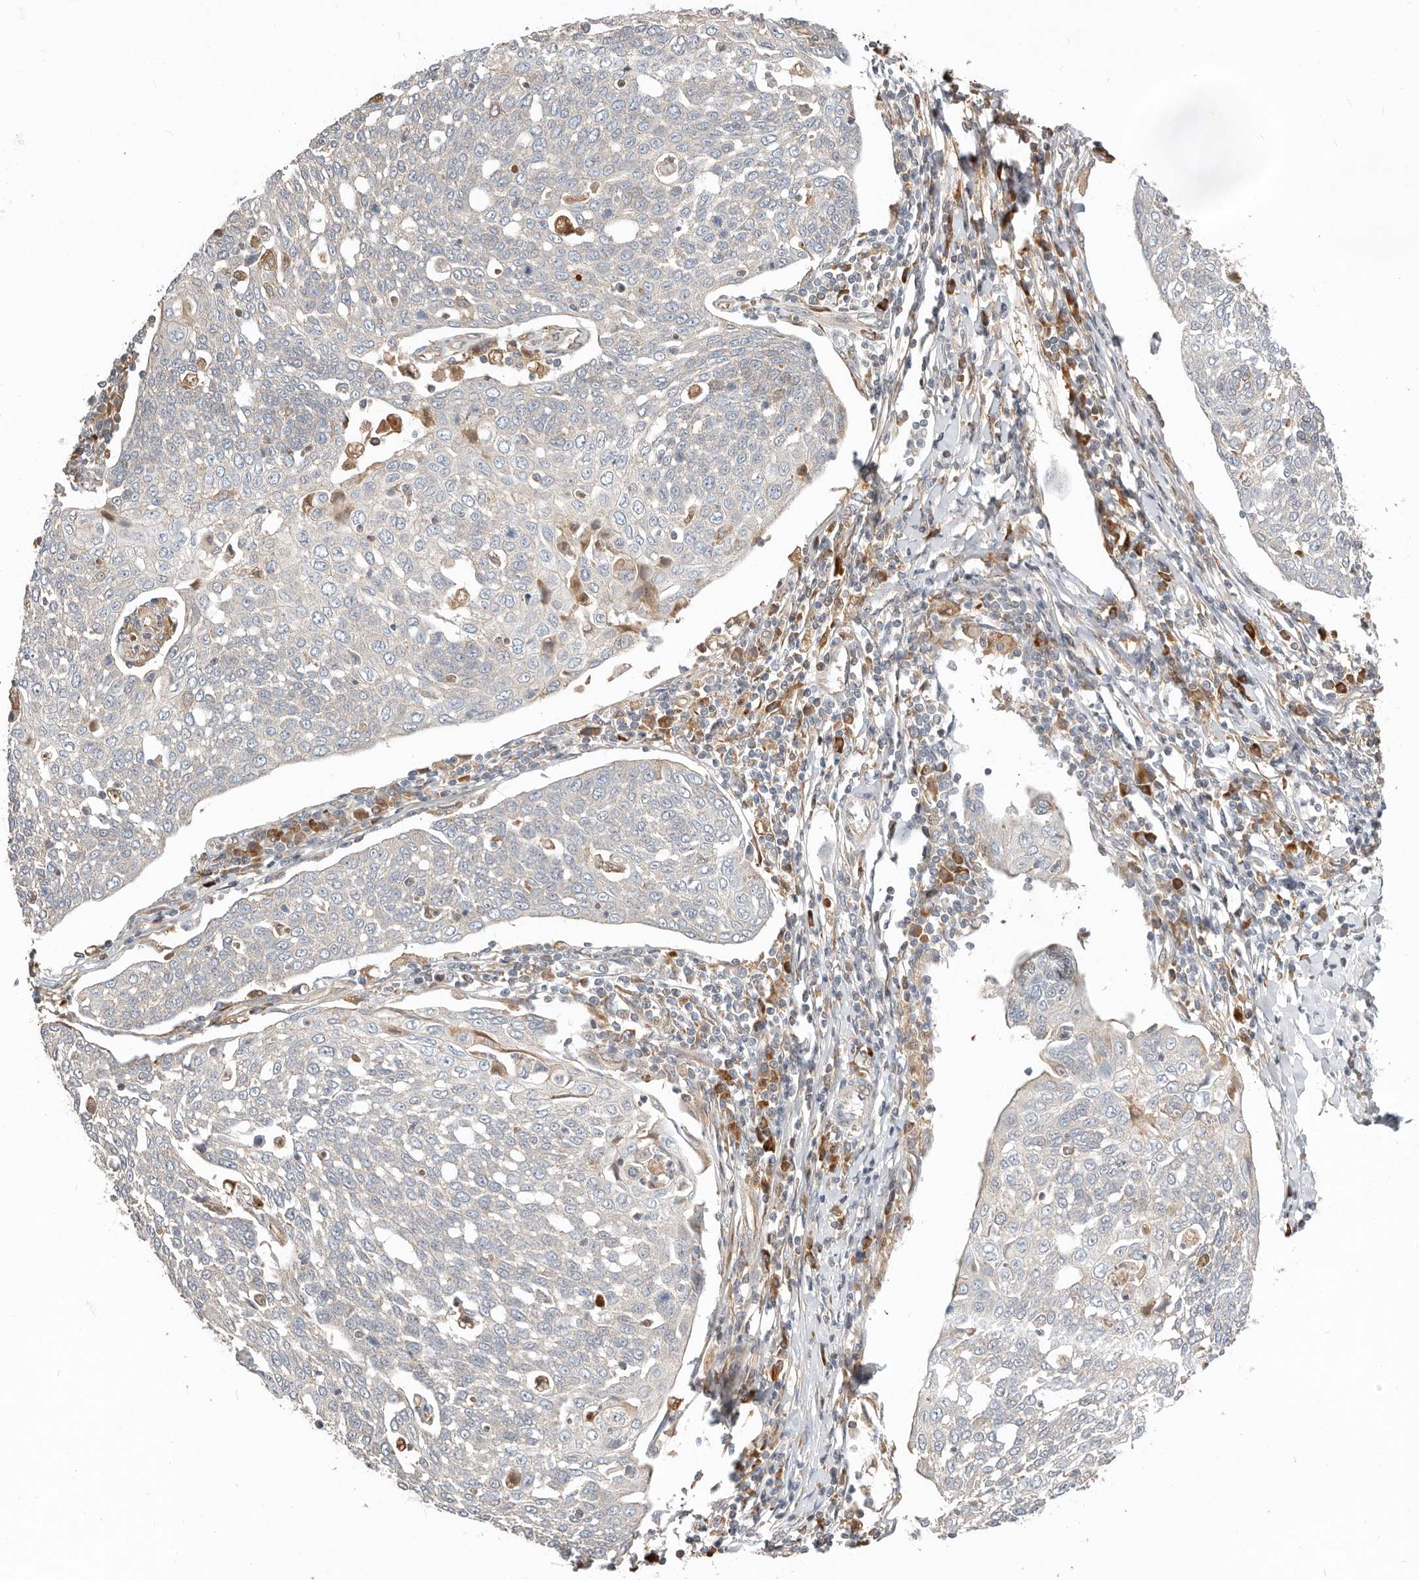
{"staining": {"intensity": "negative", "quantity": "none", "location": "none"}, "tissue": "cervical cancer", "cell_type": "Tumor cells", "image_type": "cancer", "snomed": [{"axis": "morphology", "description": "Squamous cell carcinoma, NOS"}, {"axis": "topography", "description": "Cervix"}], "caption": "This is an immunohistochemistry micrograph of cervical cancer. There is no expression in tumor cells.", "gene": "MTFR2", "patient": {"sex": "female", "age": 34}}